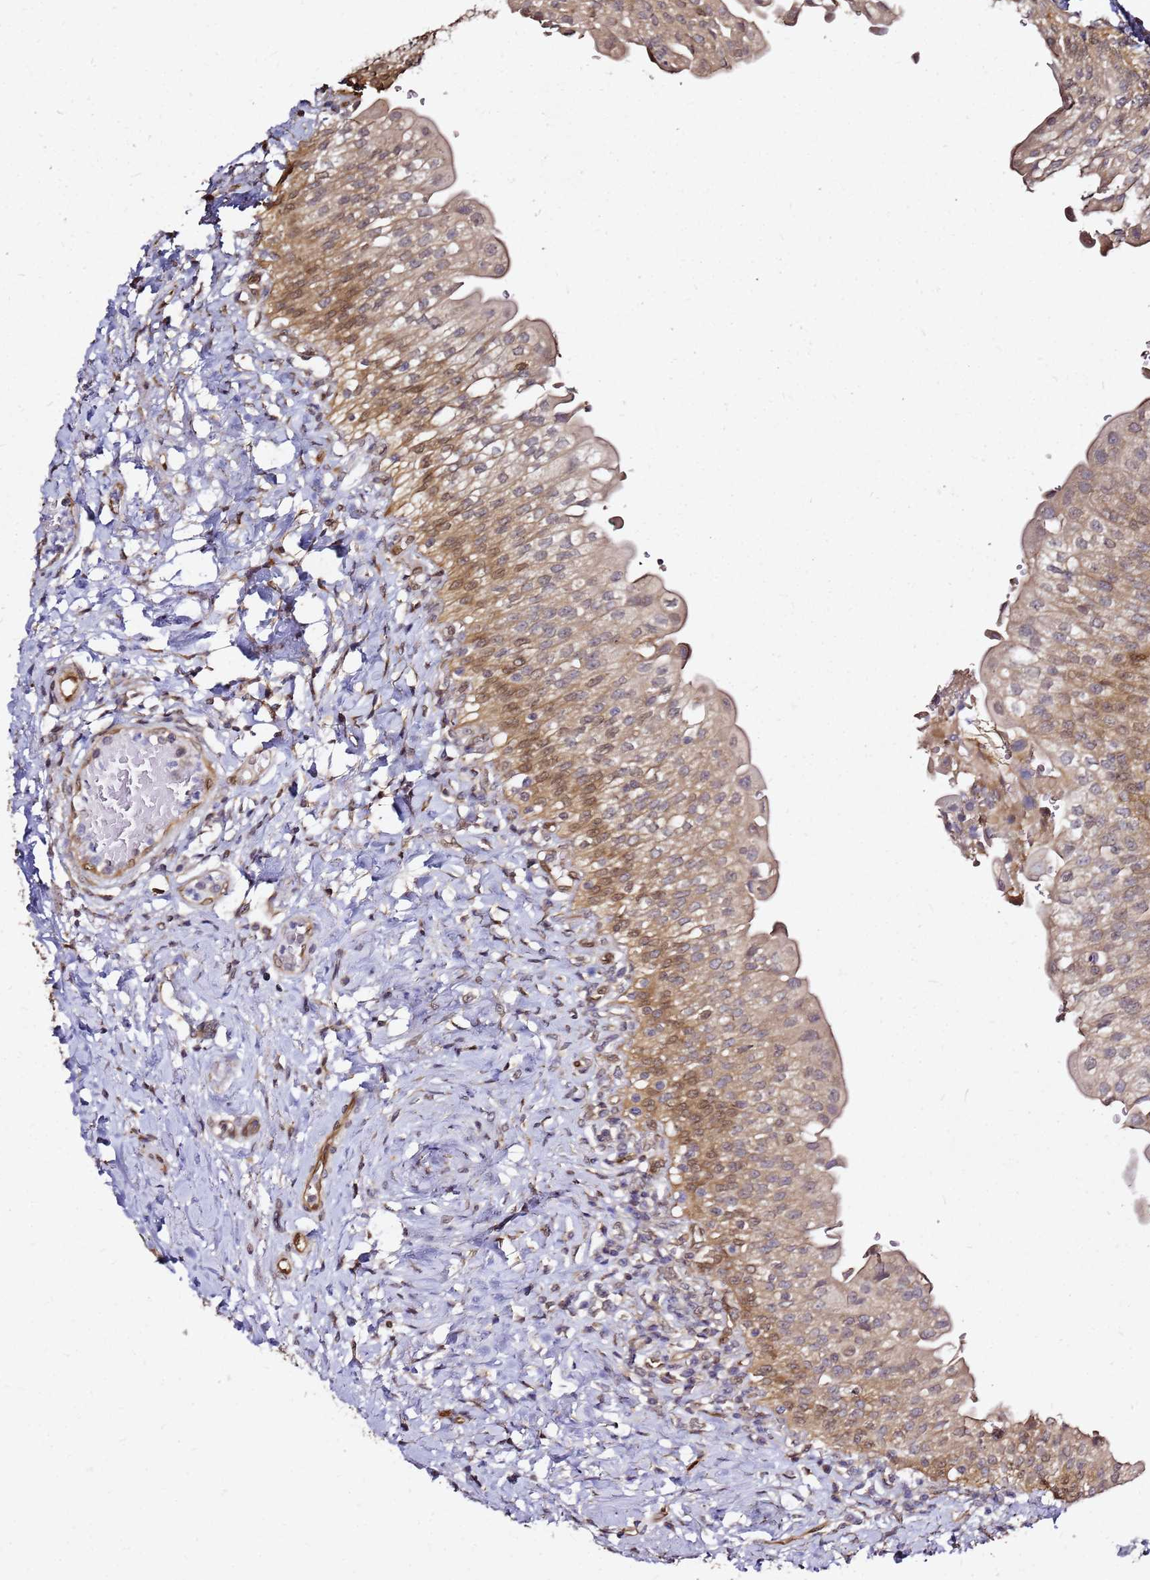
{"staining": {"intensity": "strong", "quantity": "25%-75%", "location": "cytoplasmic/membranous,nuclear"}, "tissue": "urinary bladder", "cell_type": "Urothelial cells", "image_type": "normal", "snomed": [{"axis": "morphology", "description": "Normal tissue, NOS"}, {"axis": "morphology", "description": "Inflammation, NOS"}, {"axis": "topography", "description": "Urinary bladder"}], "caption": "Urothelial cells show high levels of strong cytoplasmic/membranous,nuclear staining in about 25%-75% of cells in benign urinary bladder.", "gene": "NUDT14", "patient": {"sex": "male", "age": 64}}